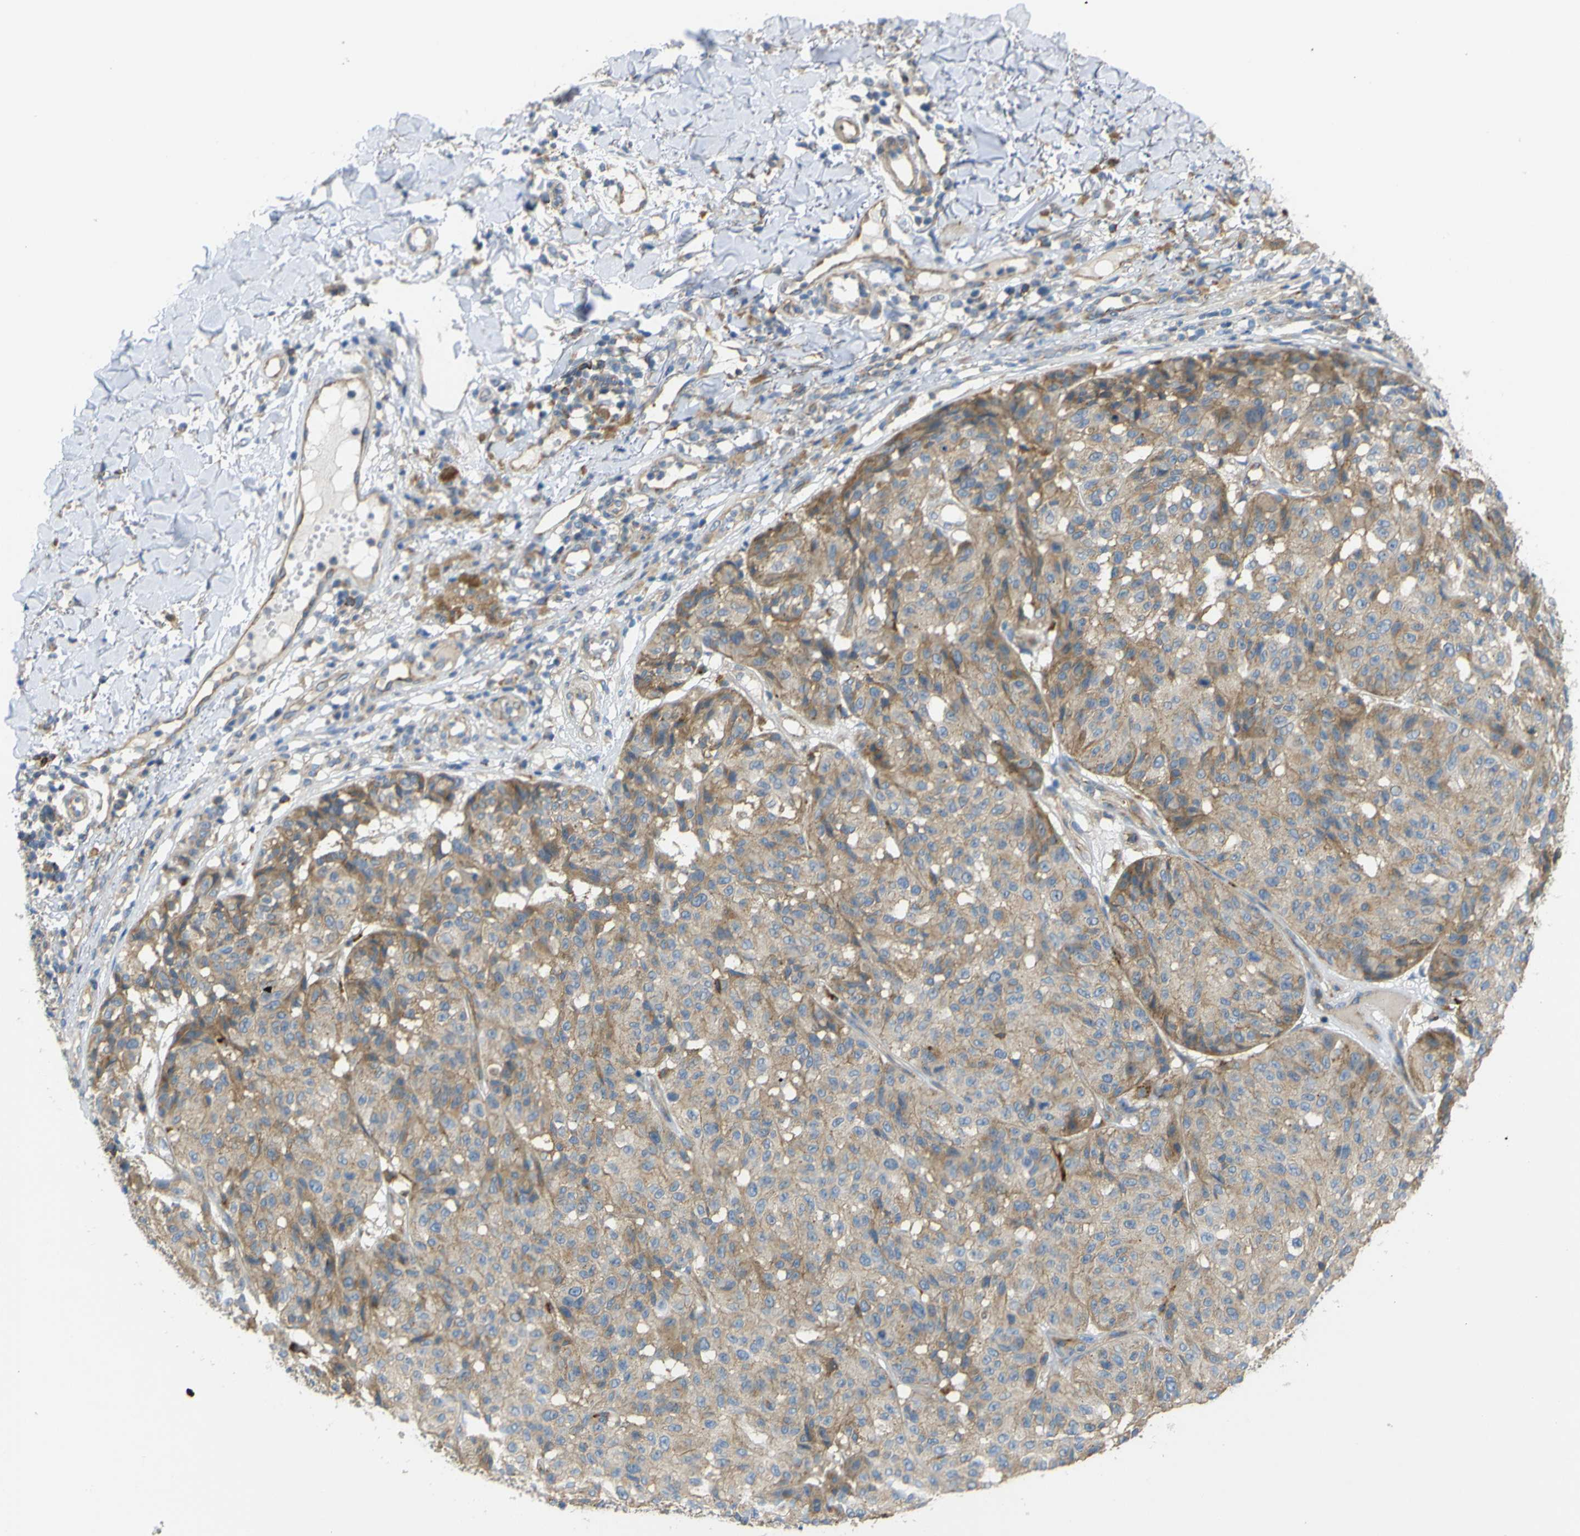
{"staining": {"intensity": "moderate", "quantity": ">75%", "location": "cytoplasmic/membranous"}, "tissue": "melanoma", "cell_type": "Tumor cells", "image_type": "cancer", "snomed": [{"axis": "morphology", "description": "Malignant melanoma, NOS"}, {"axis": "topography", "description": "Skin"}], "caption": "Tumor cells show medium levels of moderate cytoplasmic/membranous expression in approximately >75% of cells in malignant melanoma.", "gene": "SYPL1", "patient": {"sex": "female", "age": 46}}